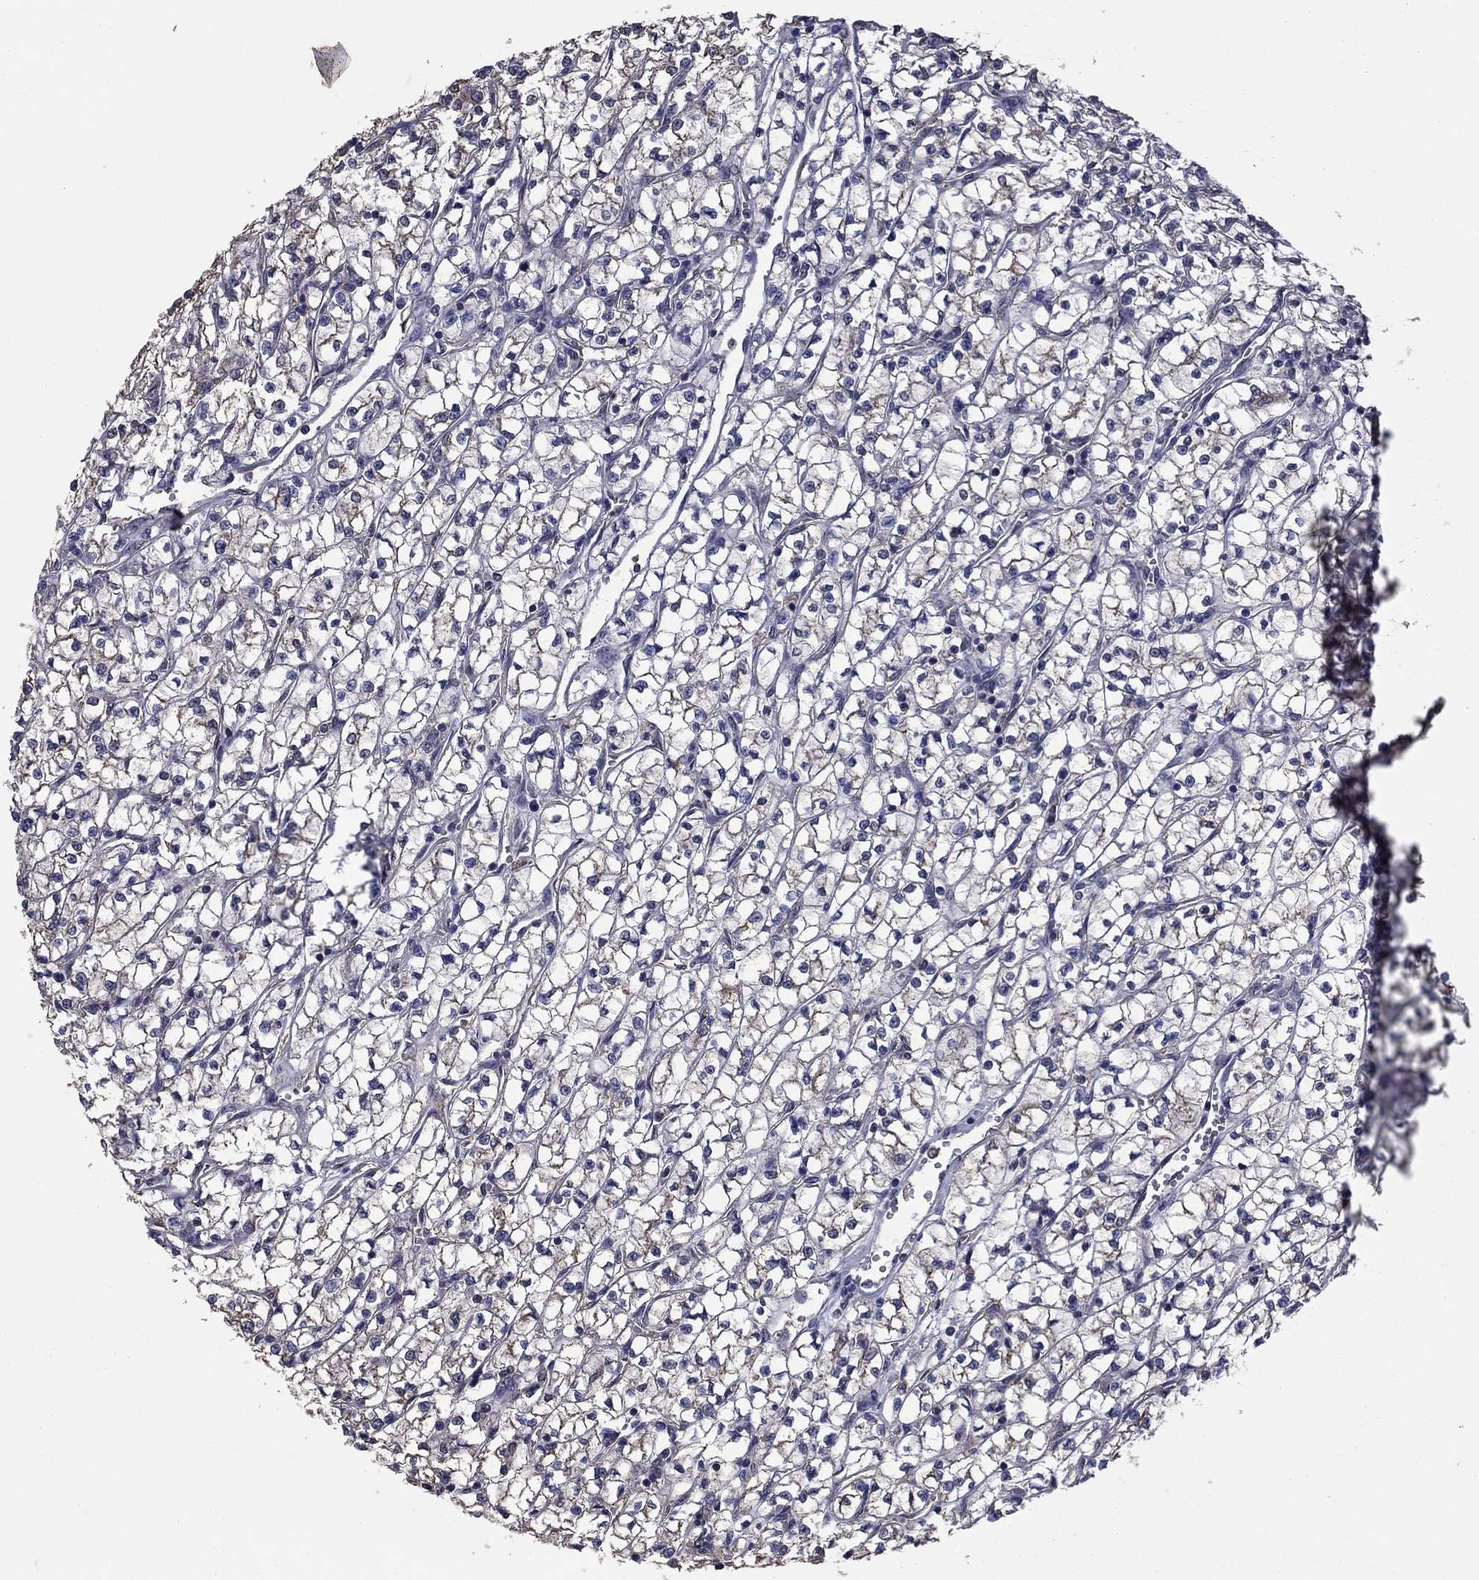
{"staining": {"intensity": "negative", "quantity": "none", "location": "none"}, "tissue": "renal cancer", "cell_type": "Tumor cells", "image_type": "cancer", "snomed": [{"axis": "morphology", "description": "Adenocarcinoma, NOS"}, {"axis": "topography", "description": "Kidney"}], "caption": "An IHC histopathology image of renal adenocarcinoma is shown. There is no staining in tumor cells of renal adenocarcinoma.", "gene": "MFAP3L", "patient": {"sex": "female", "age": 64}}